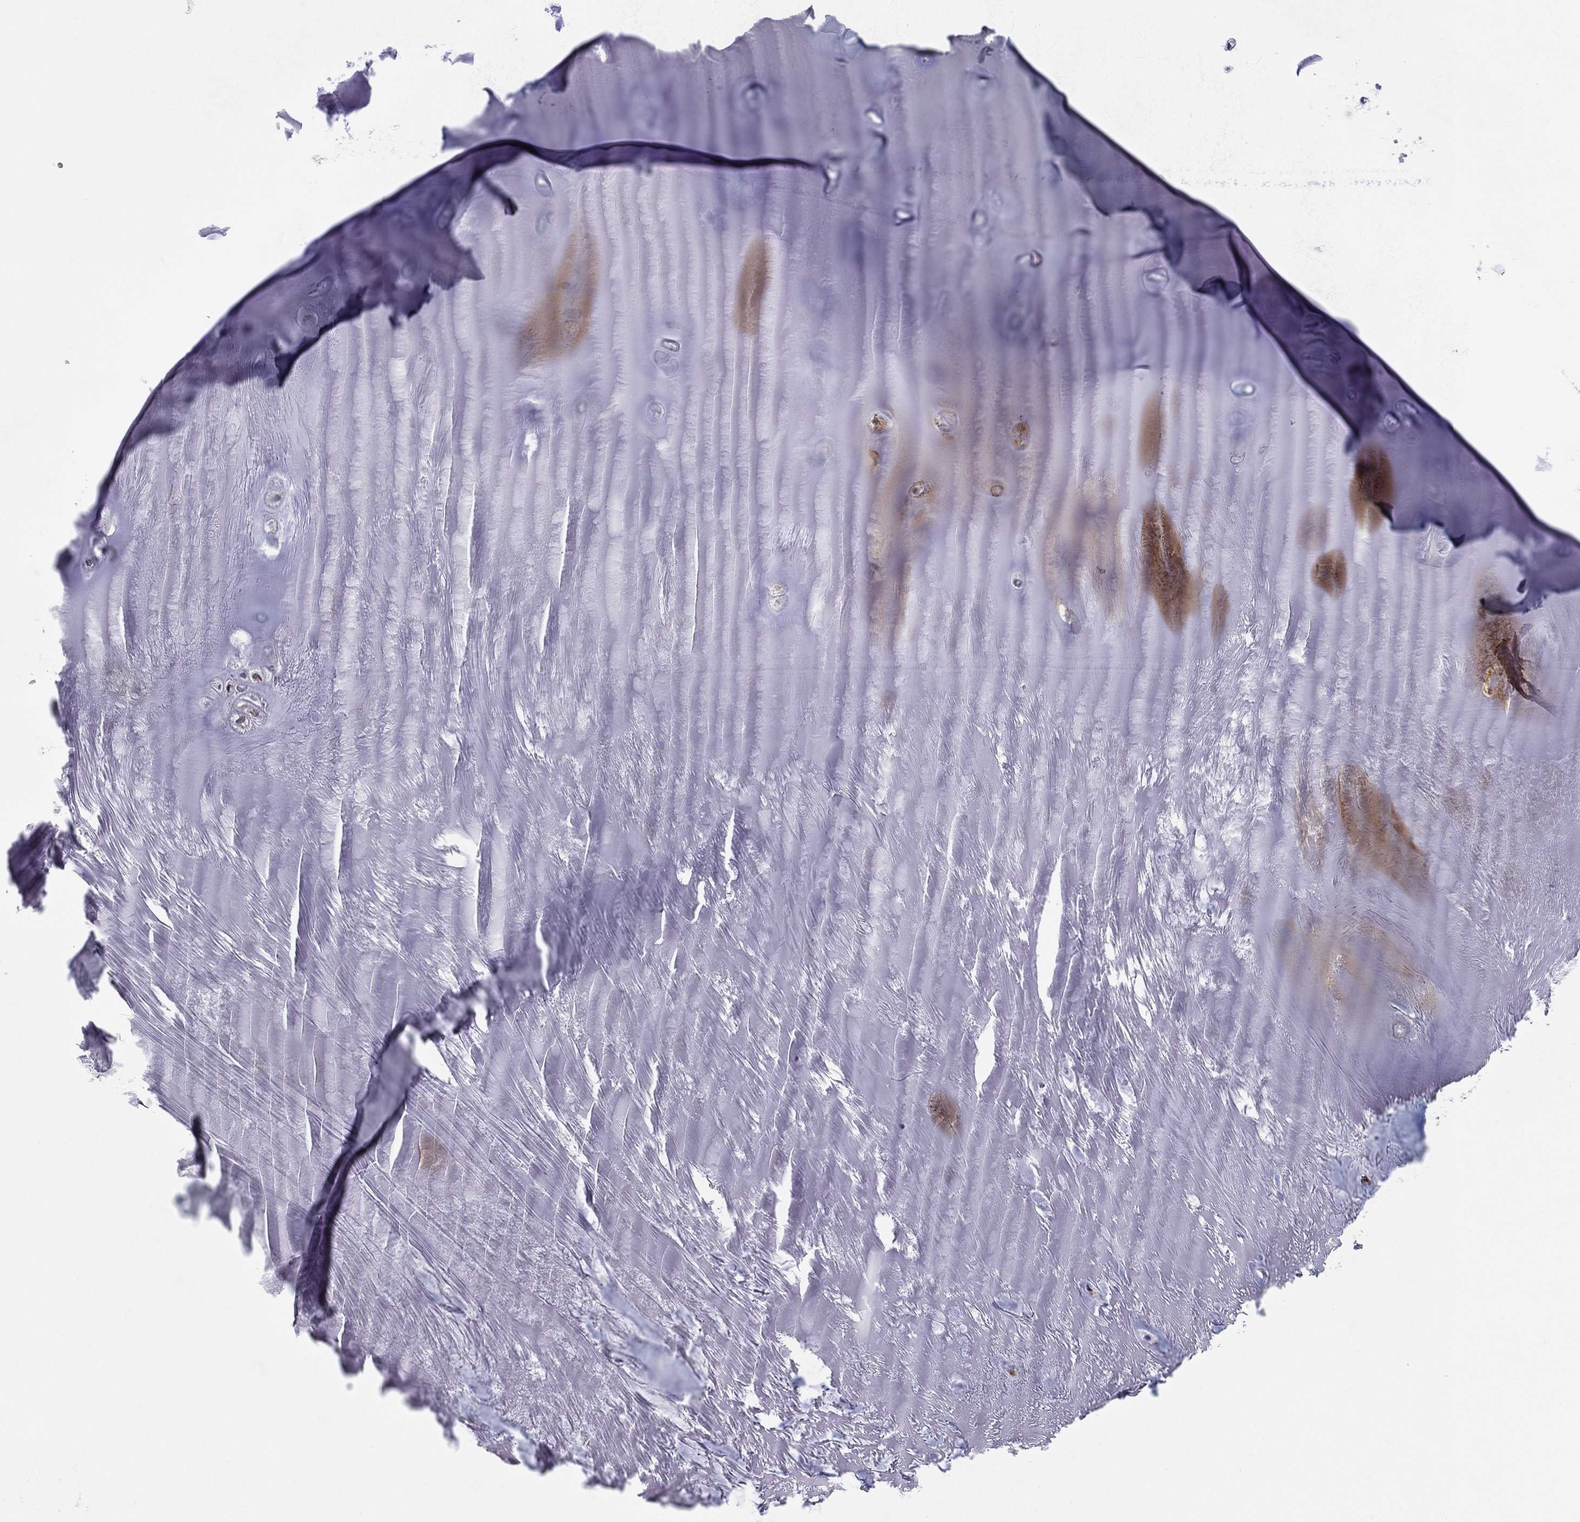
{"staining": {"intensity": "negative", "quantity": "none", "location": "none"}, "tissue": "adipose tissue", "cell_type": "Adipocytes", "image_type": "normal", "snomed": [{"axis": "morphology", "description": "Normal tissue, NOS"}, {"axis": "topography", "description": "Cartilage tissue"}], "caption": "Immunohistochemistry (IHC) histopathology image of benign adipose tissue: adipose tissue stained with DAB exhibits no significant protein positivity in adipocytes. (Brightfield microscopy of DAB immunohistochemistry (IHC) at high magnification).", "gene": "HLA", "patient": {"sex": "male", "age": 81}}